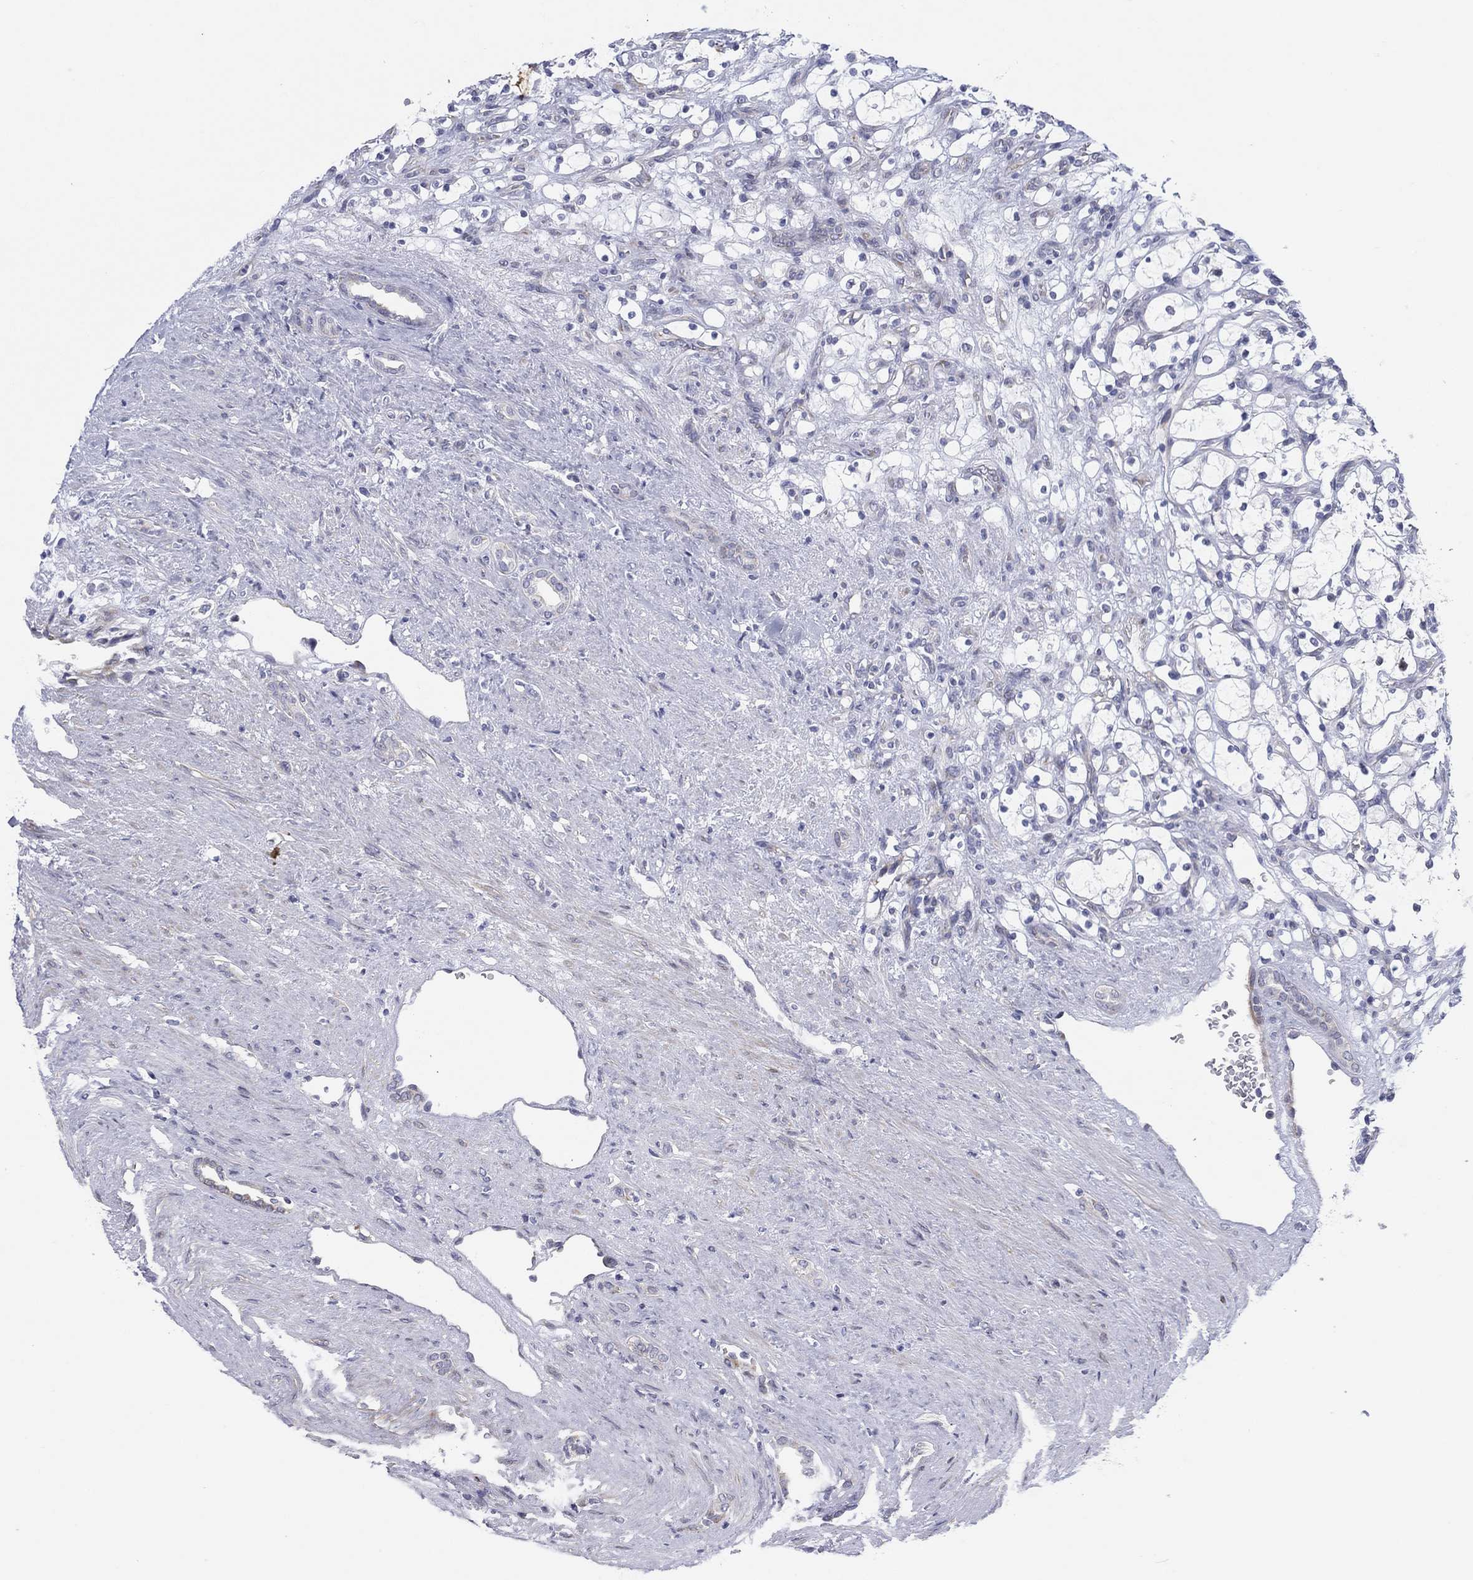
{"staining": {"intensity": "negative", "quantity": "none", "location": "none"}, "tissue": "renal cancer", "cell_type": "Tumor cells", "image_type": "cancer", "snomed": [{"axis": "morphology", "description": "Adenocarcinoma, NOS"}, {"axis": "topography", "description": "Kidney"}], "caption": "Human adenocarcinoma (renal) stained for a protein using immunohistochemistry reveals no expression in tumor cells.", "gene": "HEATR4", "patient": {"sex": "female", "age": 69}}